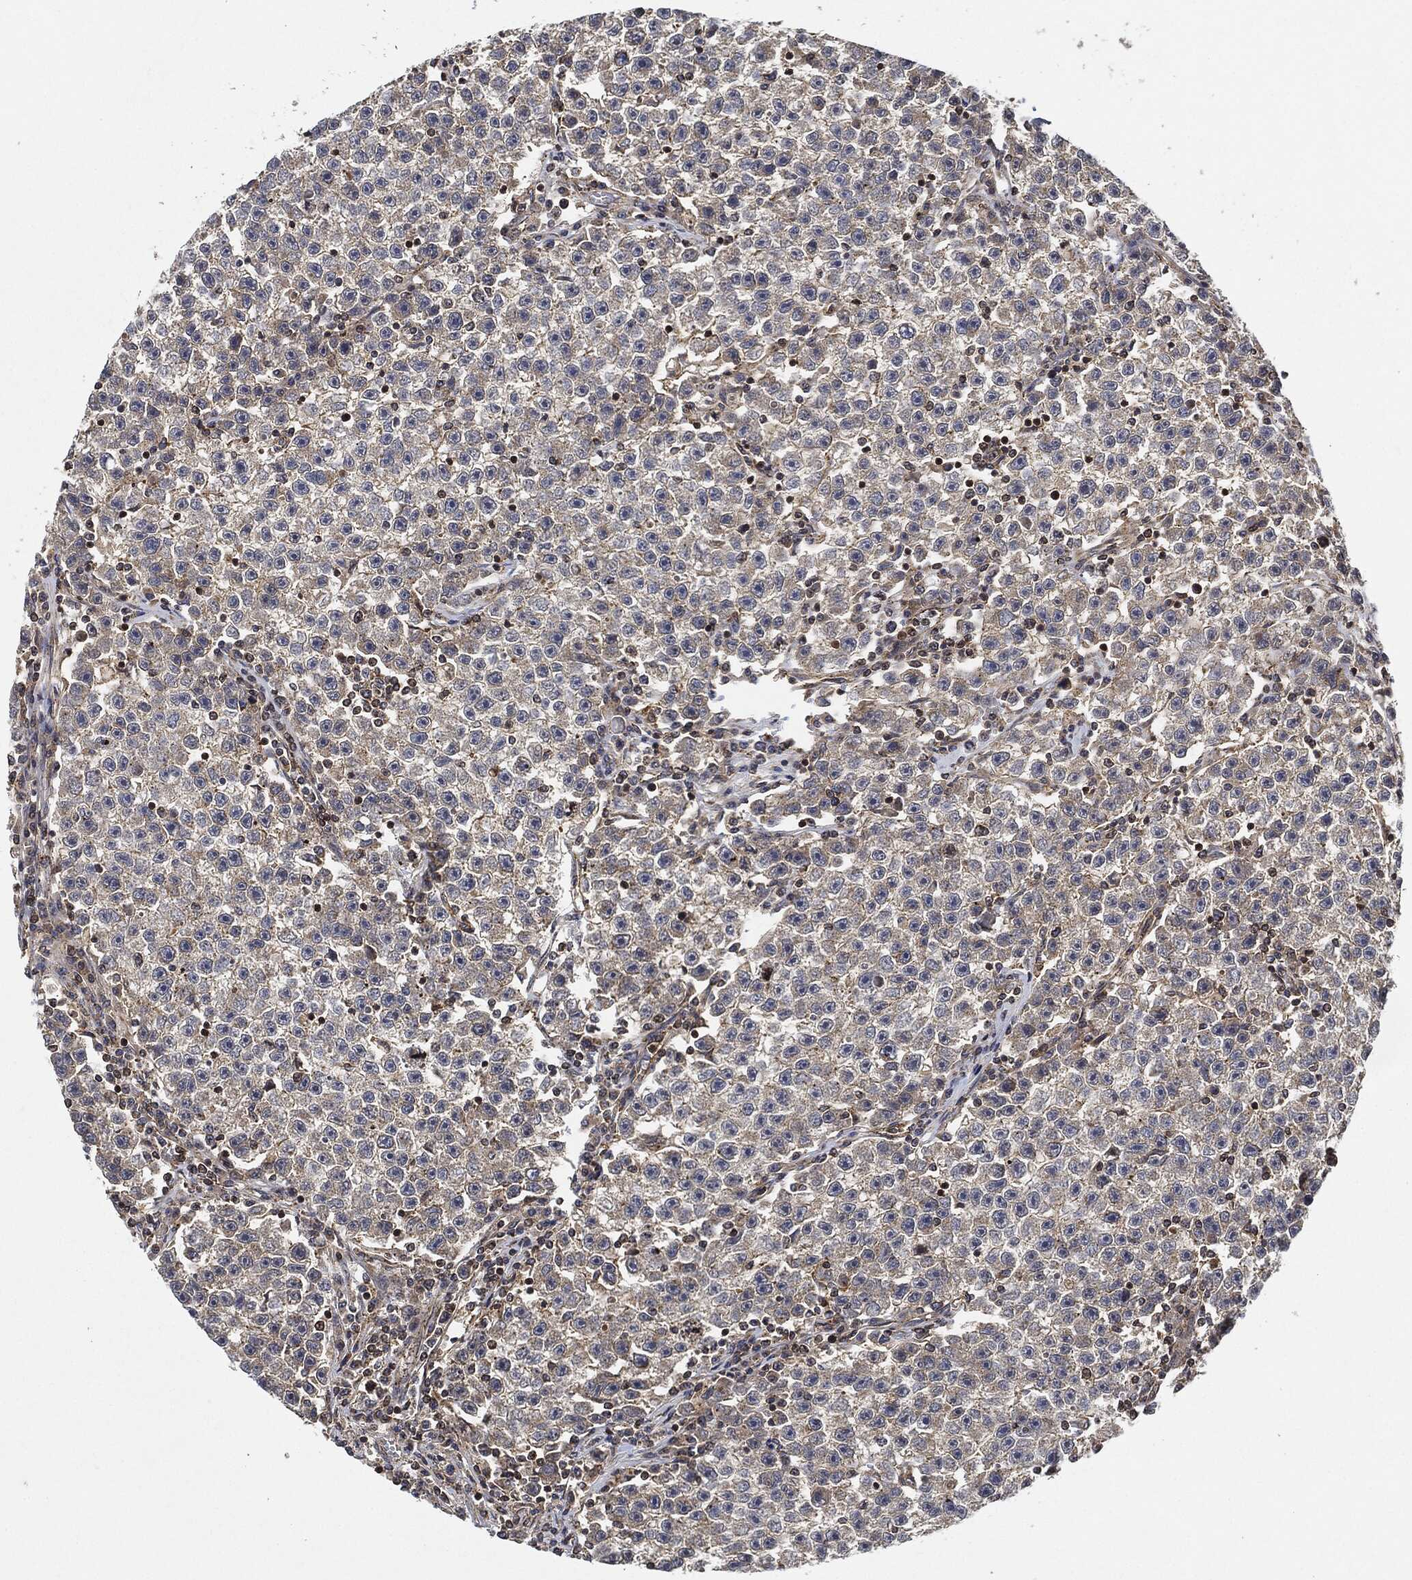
{"staining": {"intensity": "moderate", "quantity": "<25%", "location": "cytoplasmic/membranous"}, "tissue": "testis cancer", "cell_type": "Tumor cells", "image_type": "cancer", "snomed": [{"axis": "morphology", "description": "Seminoma, NOS"}, {"axis": "topography", "description": "Testis"}], "caption": "There is low levels of moderate cytoplasmic/membranous expression in tumor cells of testis cancer (seminoma), as demonstrated by immunohistochemical staining (brown color).", "gene": "MAP3K3", "patient": {"sex": "male", "age": 22}}